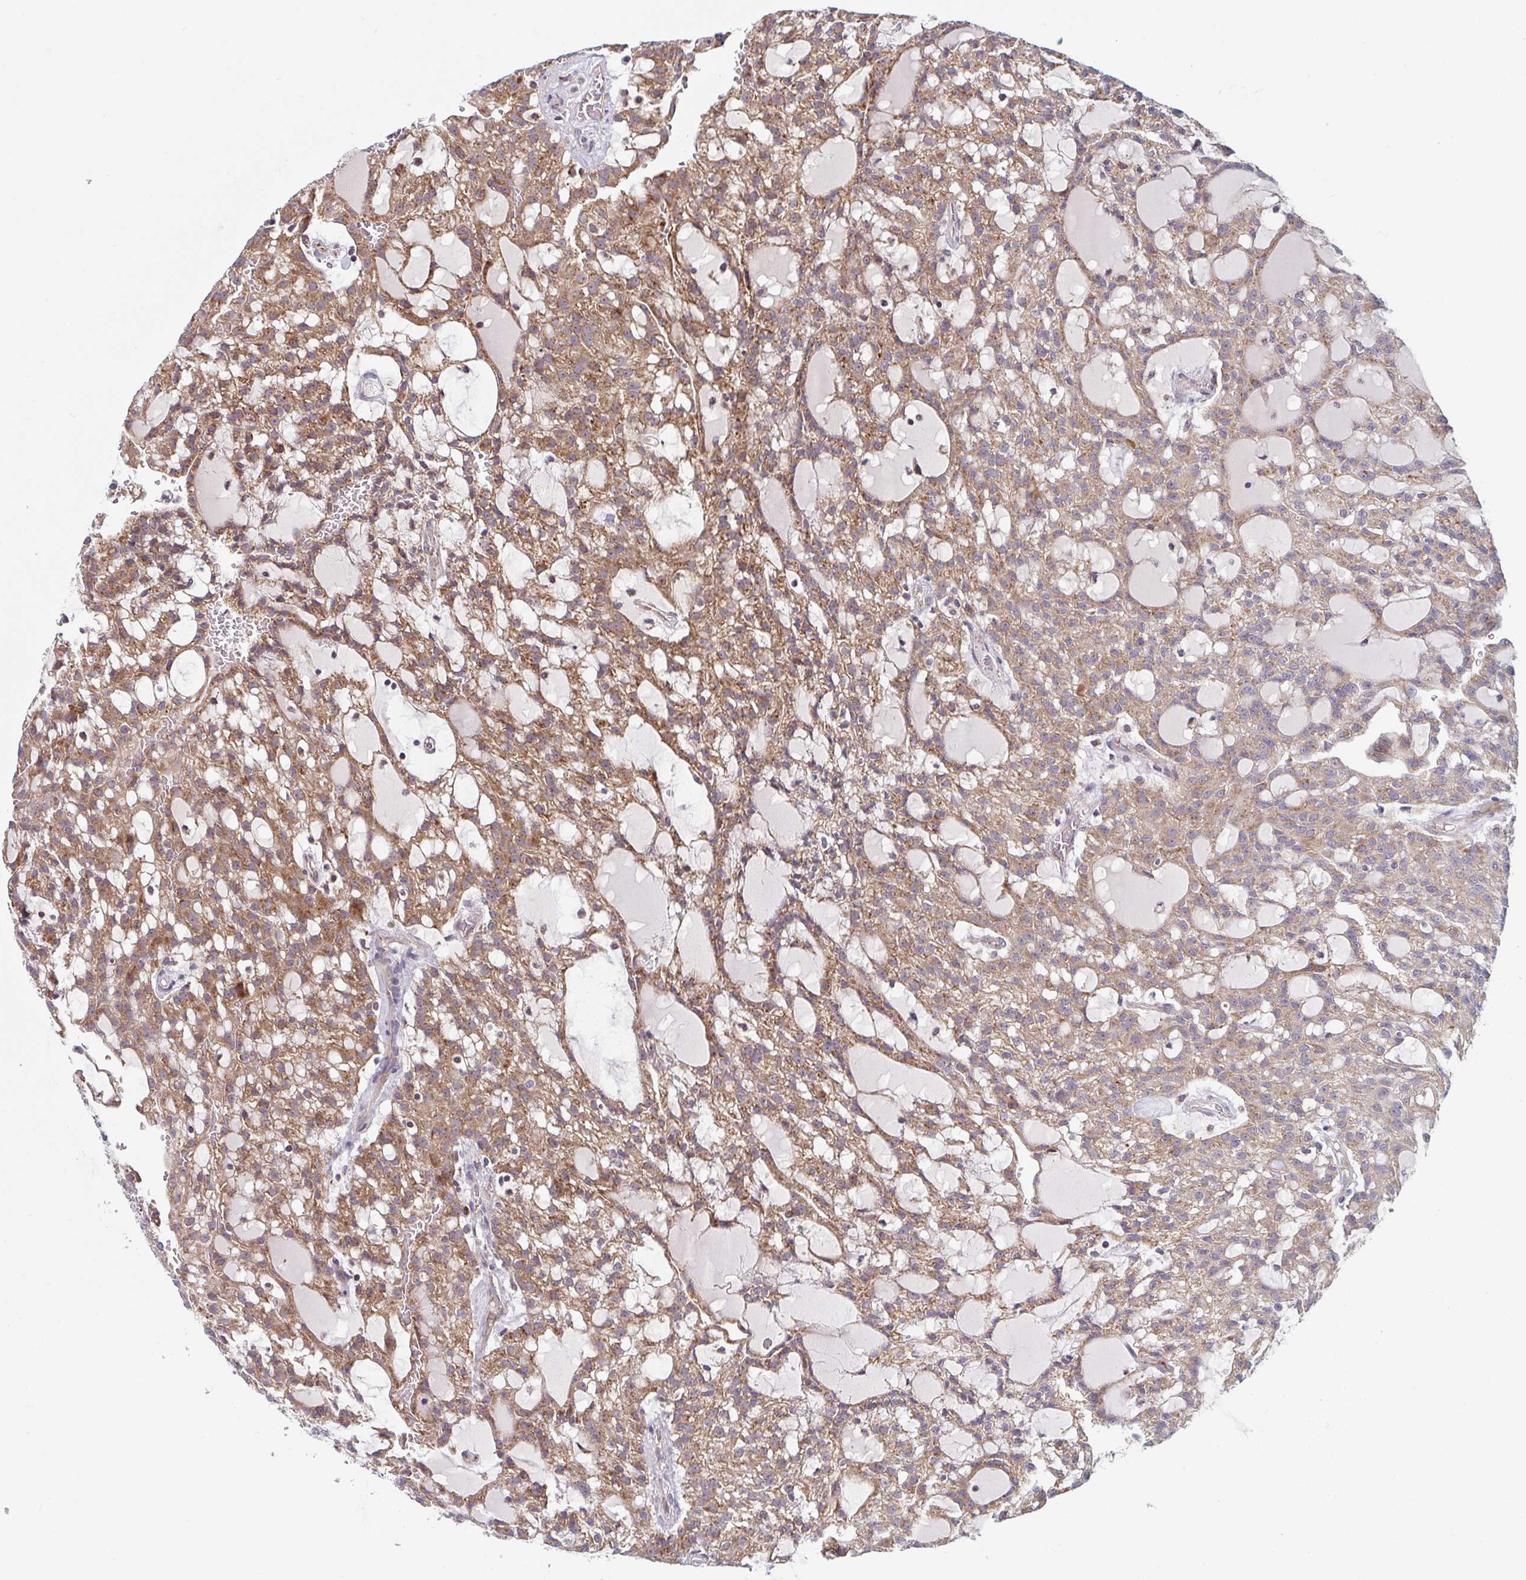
{"staining": {"intensity": "moderate", "quantity": ">75%", "location": "cytoplasmic/membranous"}, "tissue": "renal cancer", "cell_type": "Tumor cells", "image_type": "cancer", "snomed": [{"axis": "morphology", "description": "Adenocarcinoma, NOS"}, {"axis": "topography", "description": "Kidney"}], "caption": "Adenocarcinoma (renal) tissue exhibits moderate cytoplasmic/membranous staining in approximately >75% of tumor cells", "gene": "XAF1", "patient": {"sex": "male", "age": 63}}